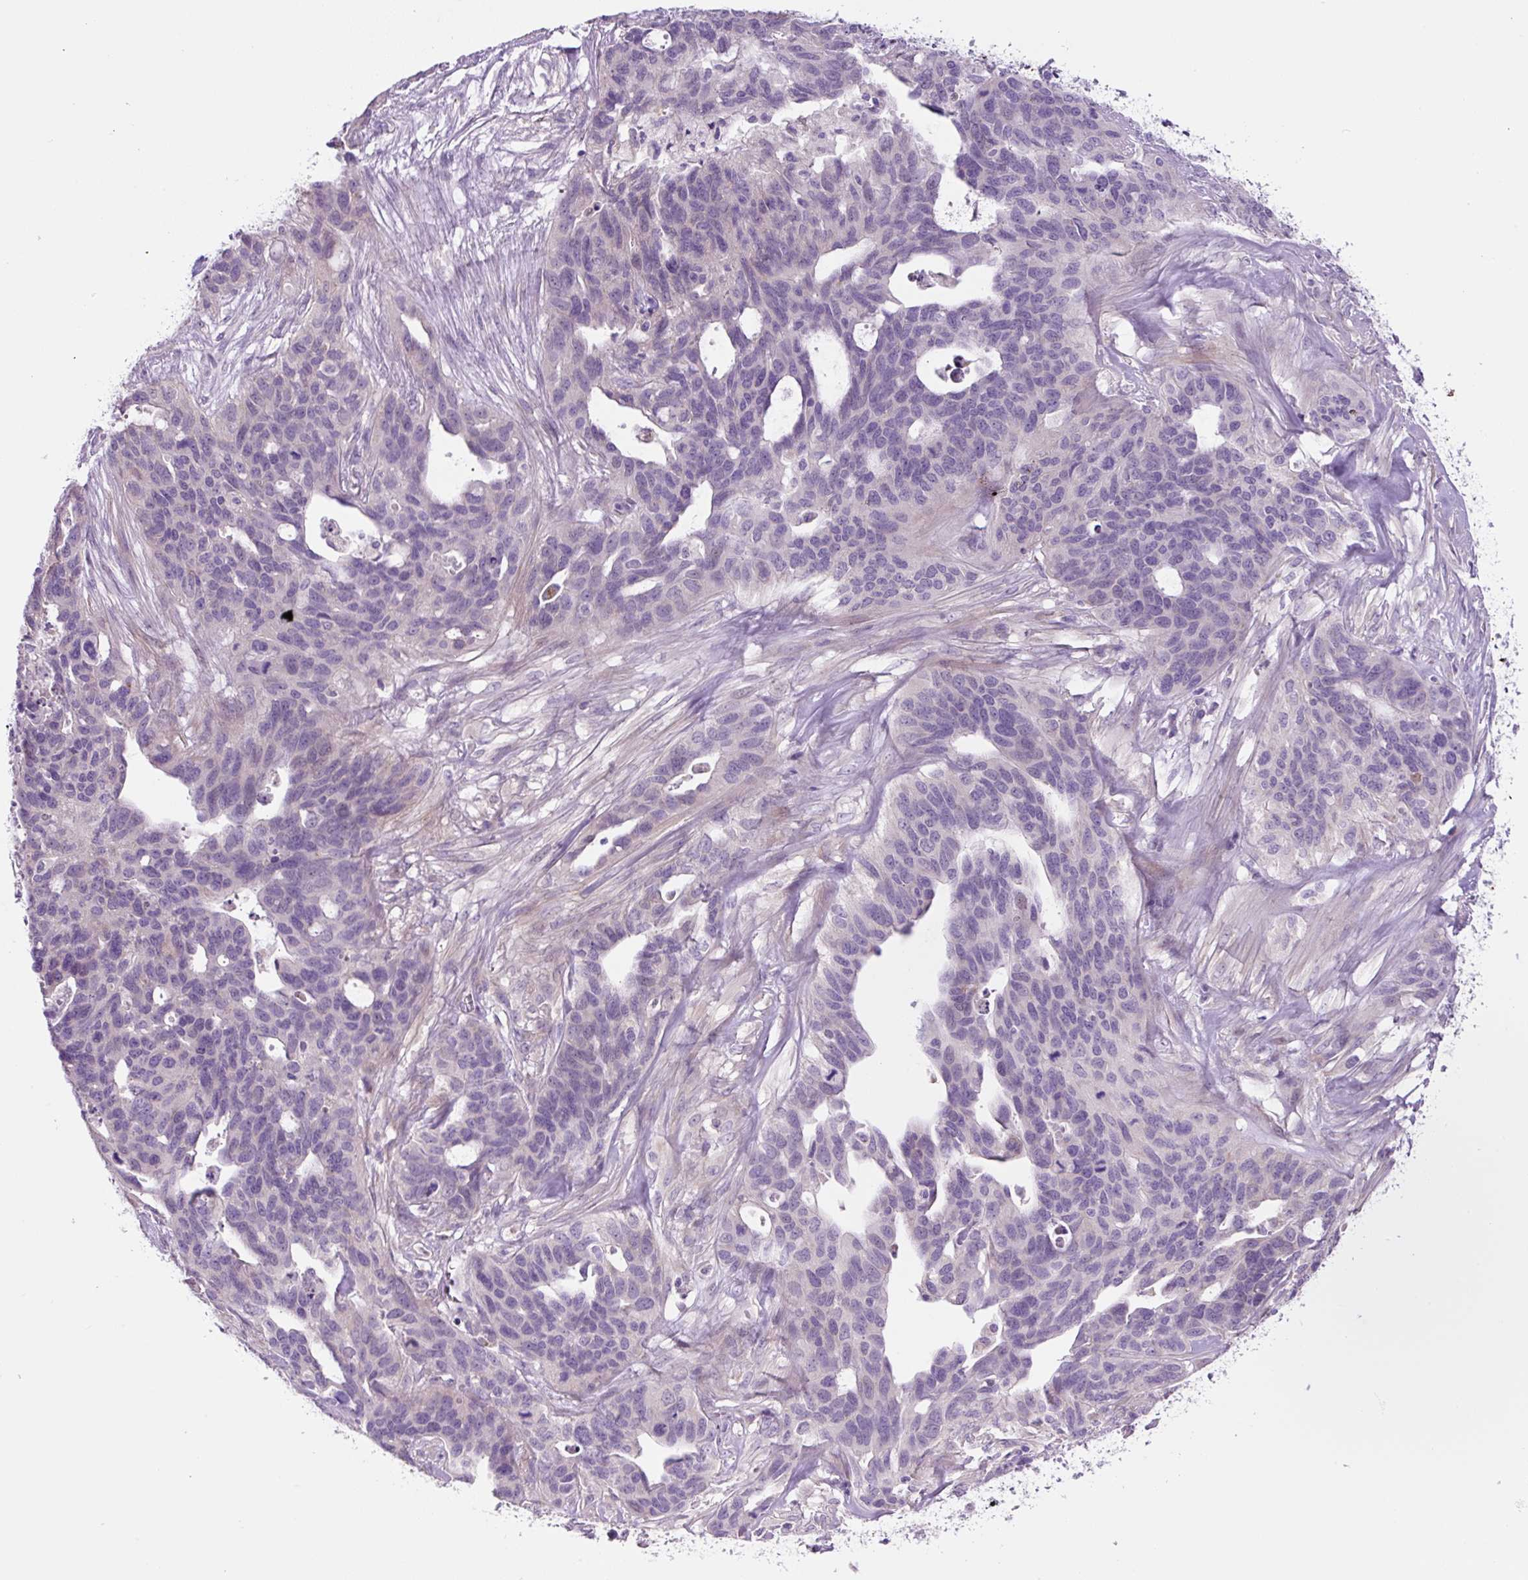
{"staining": {"intensity": "negative", "quantity": "none", "location": "none"}, "tissue": "ovarian cancer", "cell_type": "Tumor cells", "image_type": "cancer", "snomed": [{"axis": "morphology", "description": "Cystadenocarcinoma, serous, NOS"}, {"axis": "topography", "description": "Ovary"}], "caption": "The image reveals no staining of tumor cells in ovarian cancer (serous cystadenocarcinoma).", "gene": "OGDHL", "patient": {"sex": "female", "age": 64}}